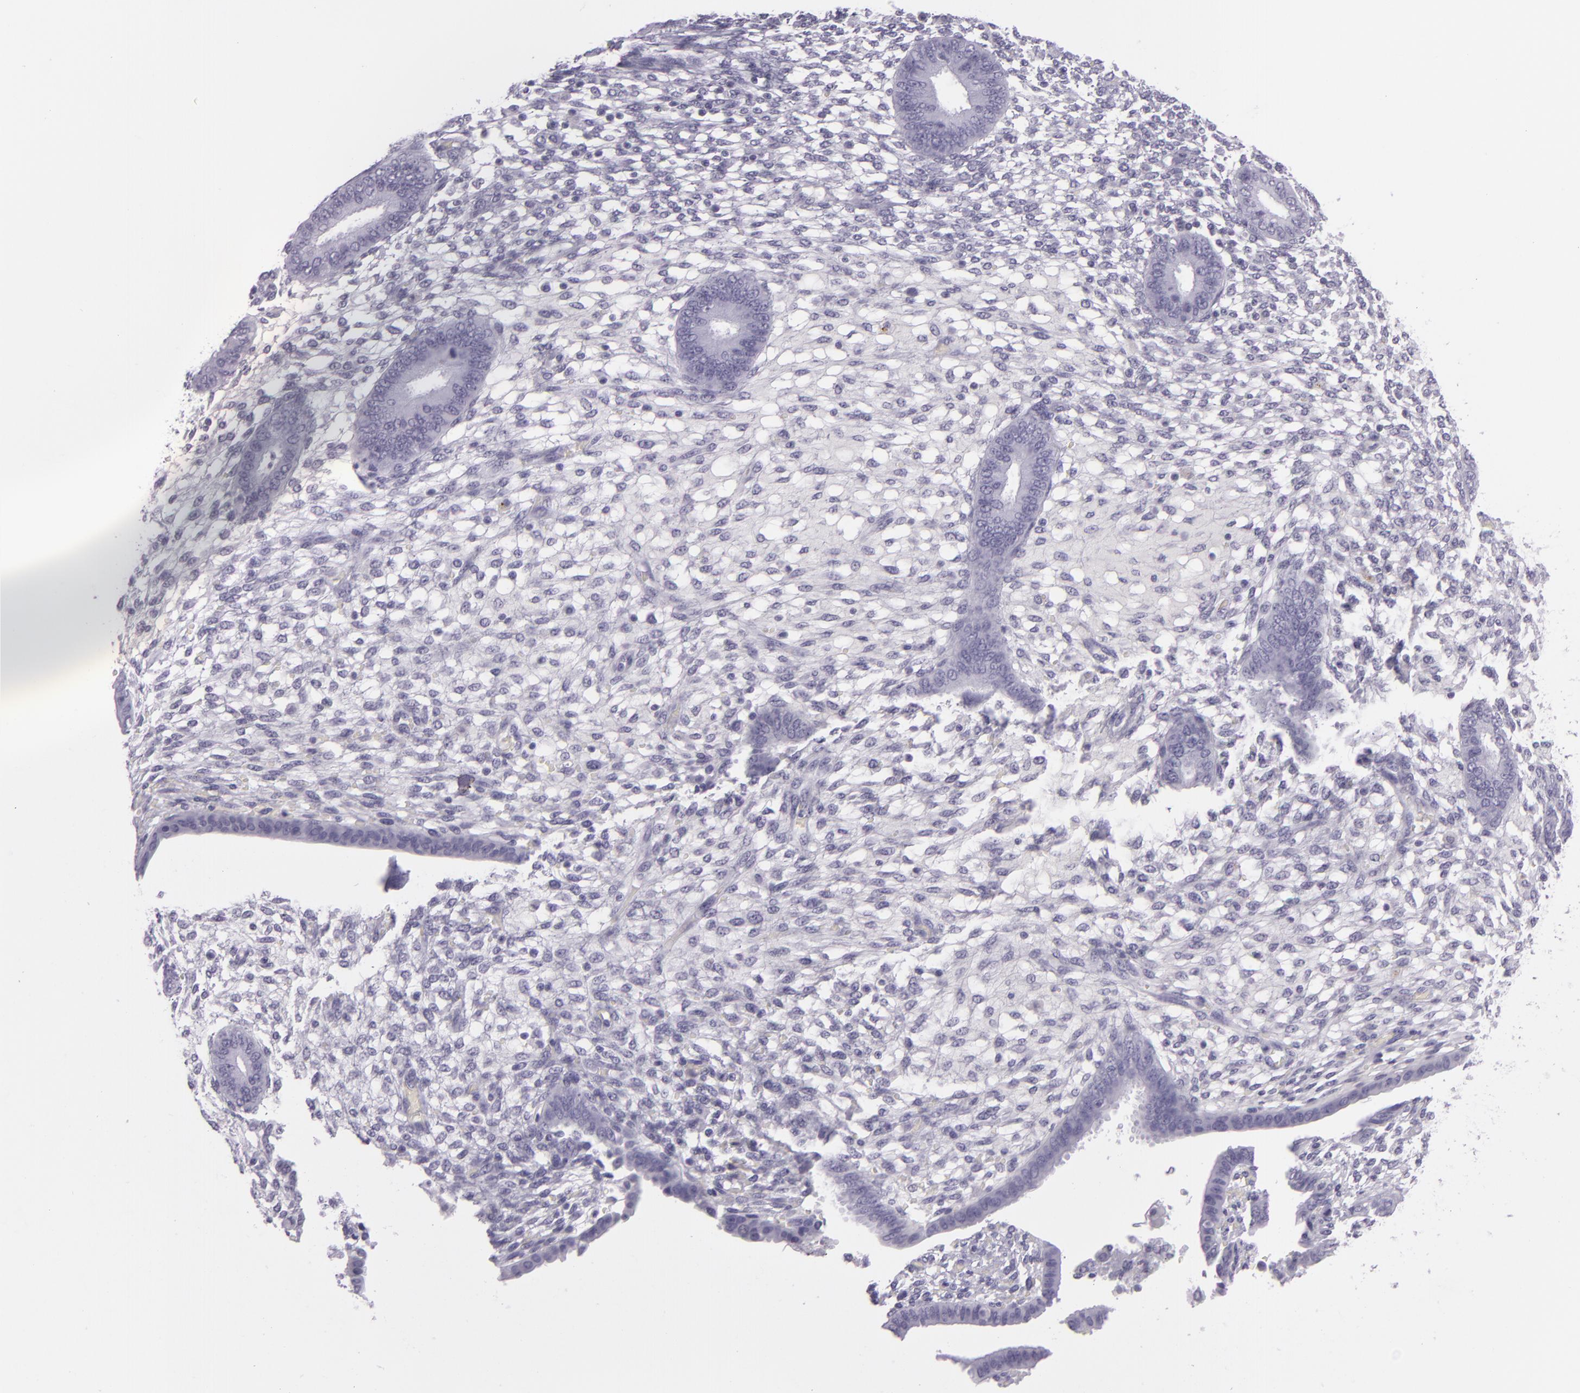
{"staining": {"intensity": "negative", "quantity": "none", "location": "none"}, "tissue": "endometrium", "cell_type": "Cells in endometrial stroma", "image_type": "normal", "snomed": [{"axis": "morphology", "description": "Normal tissue, NOS"}, {"axis": "topography", "description": "Endometrium"}], "caption": "Cells in endometrial stroma show no significant staining in normal endometrium.", "gene": "MUC6", "patient": {"sex": "female", "age": 42}}